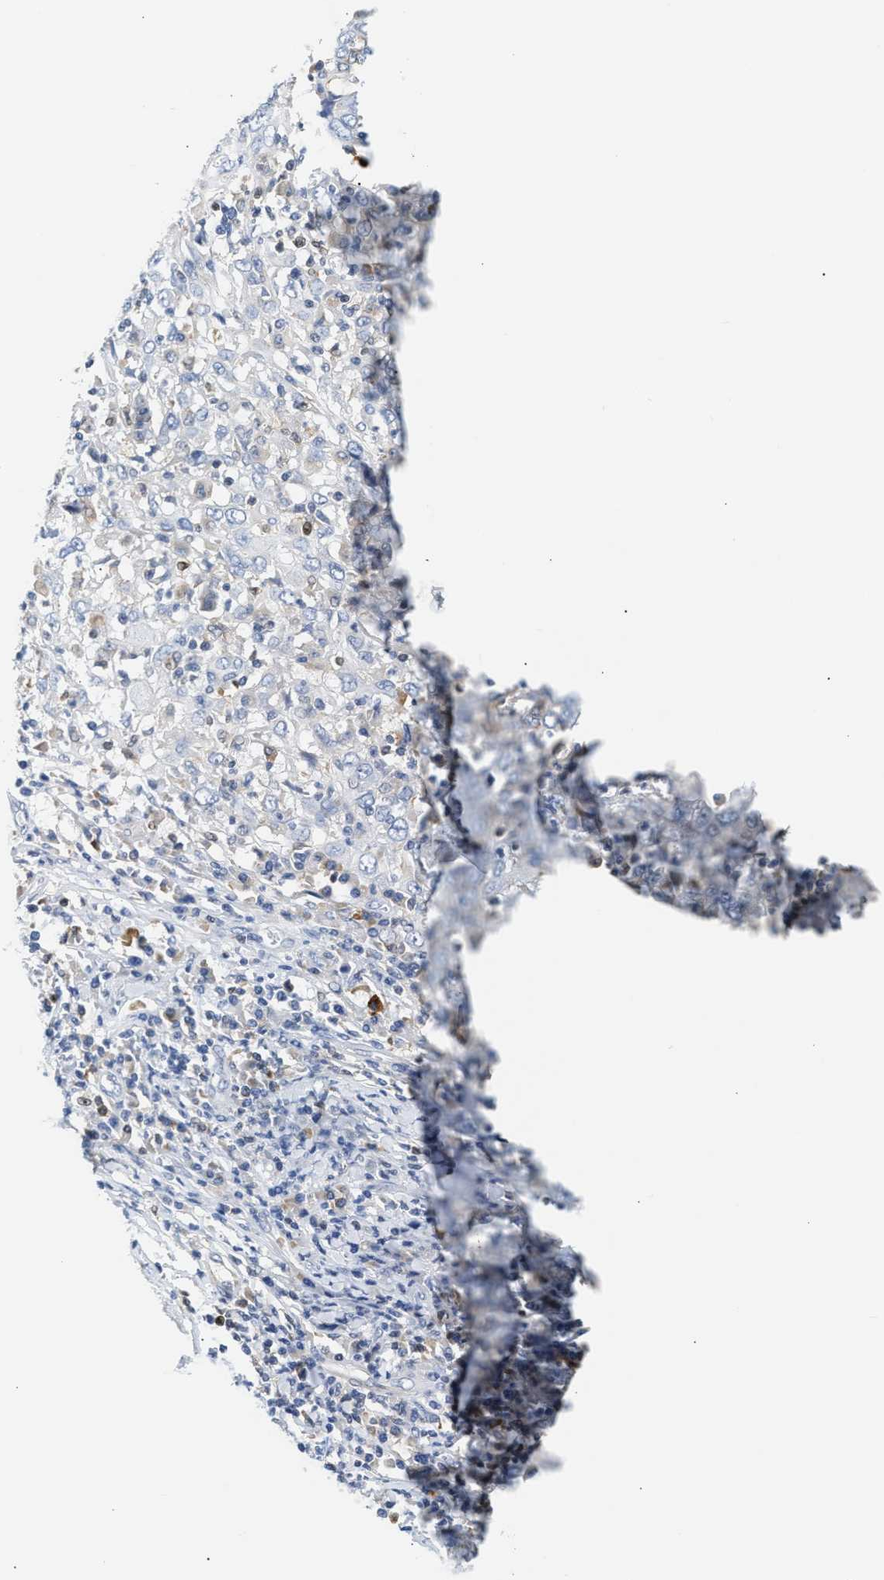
{"staining": {"intensity": "negative", "quantity": "none", "location": "none"}, "tissue": "cervical cancer", "cell_type": "Tumor cells", "image_type": "cancer", "snomed": [{"axis": "morphology", "description": "Squamous cell carcinoma, NOS"}, {"axis": "topography", "description": "Cervix"}], "caption": "Immunohistochemistry (IHC) of cervical squamous cell carcinoma shows no positivity in tumor cells.", "gene": "SLIT2", "patient": {"sex": "female", "age": 46}}